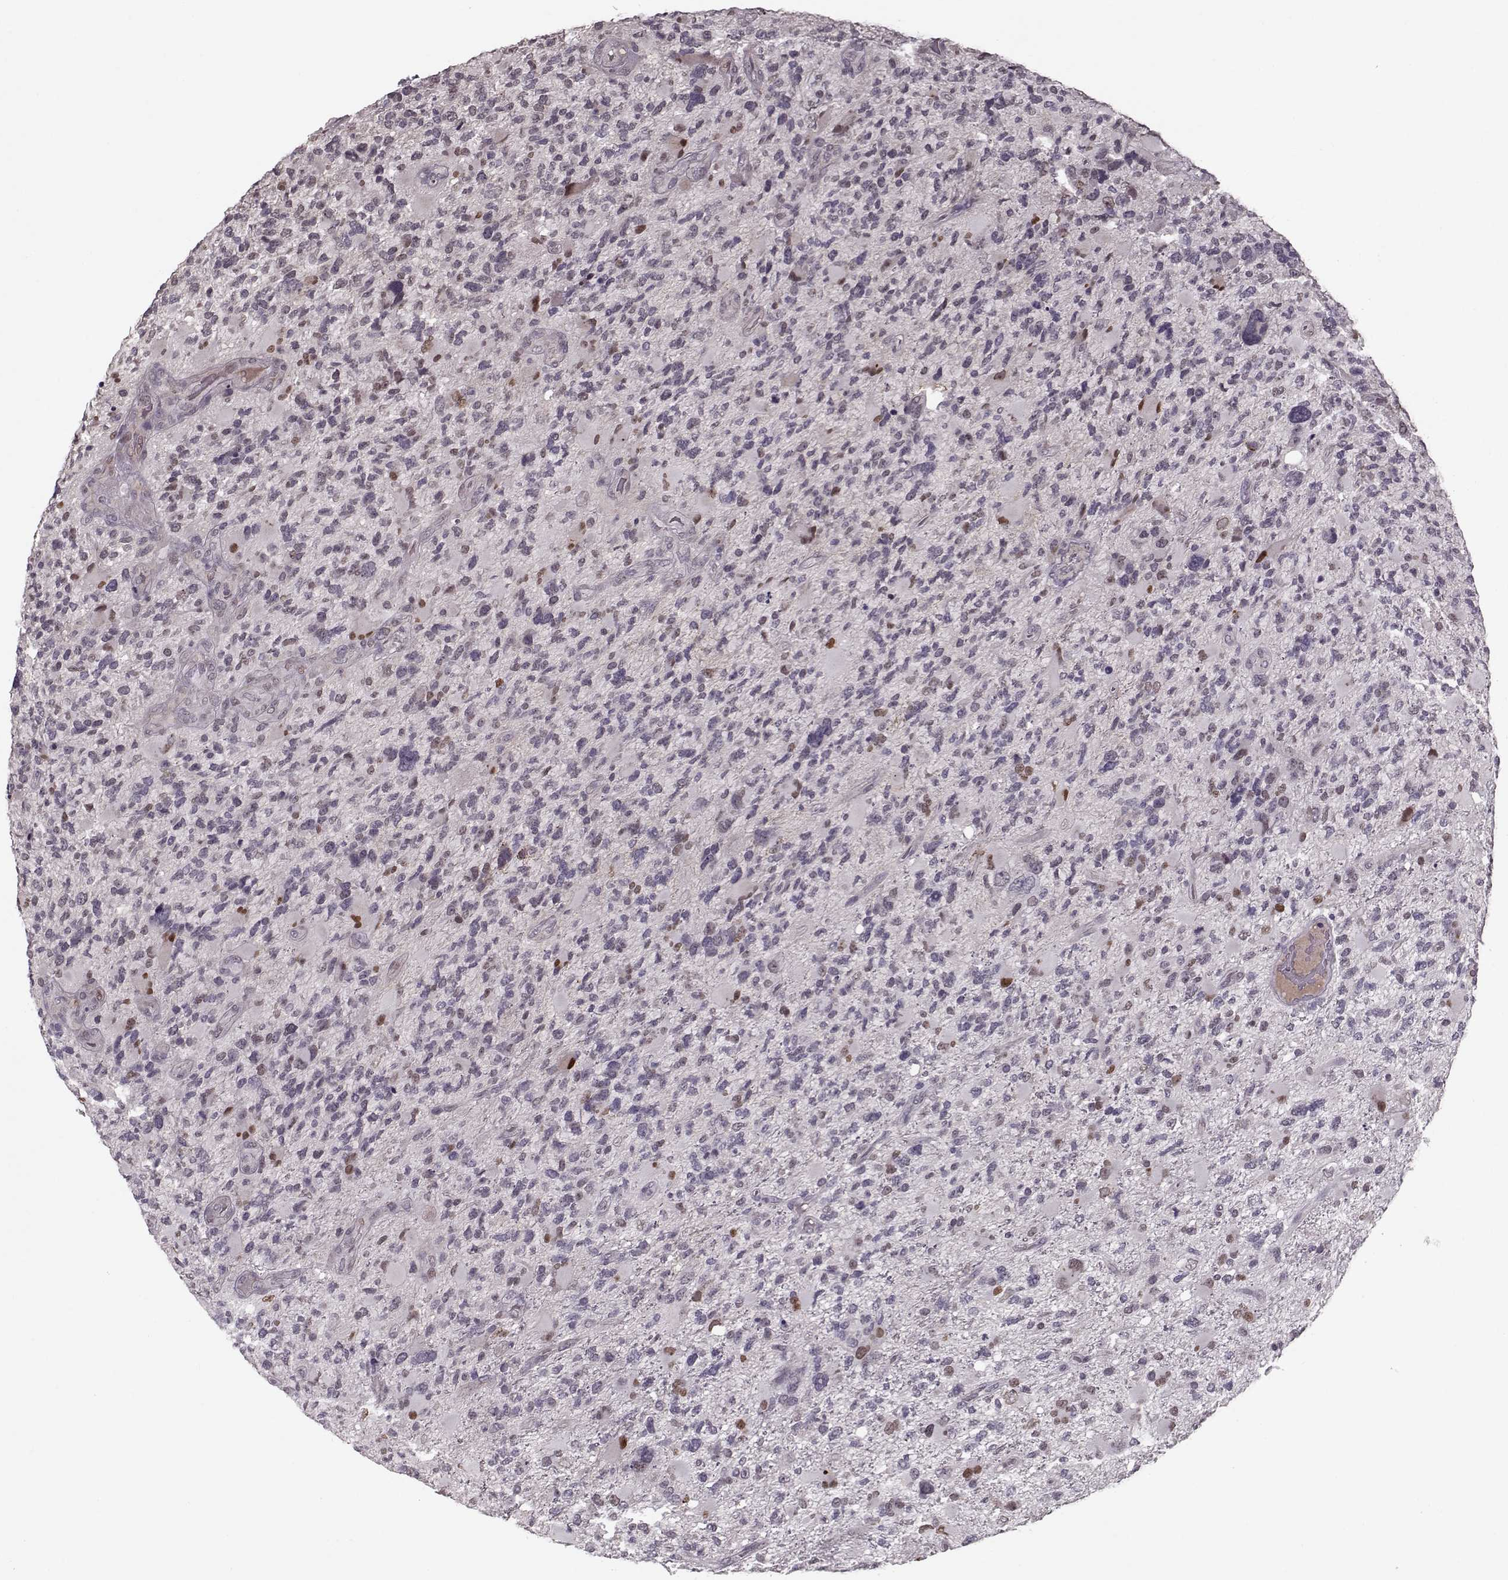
{"staining": {"intensity": "negative", "quantity": "none", "location": "none"}, "tissue": "glioma", "cell_type": "Tumor cells", "image_type": "cancer", "snomed": [{"axis": "morphology", "description": "Glioma, malignant, High grade"}, {"axis": "topography", "description": "Brain"}], "caption": "The histopathology image reveals no staining of tumor cells in glioma.", "gene": "DNAI3", "patient": {"sex": "female", "age": 71}}